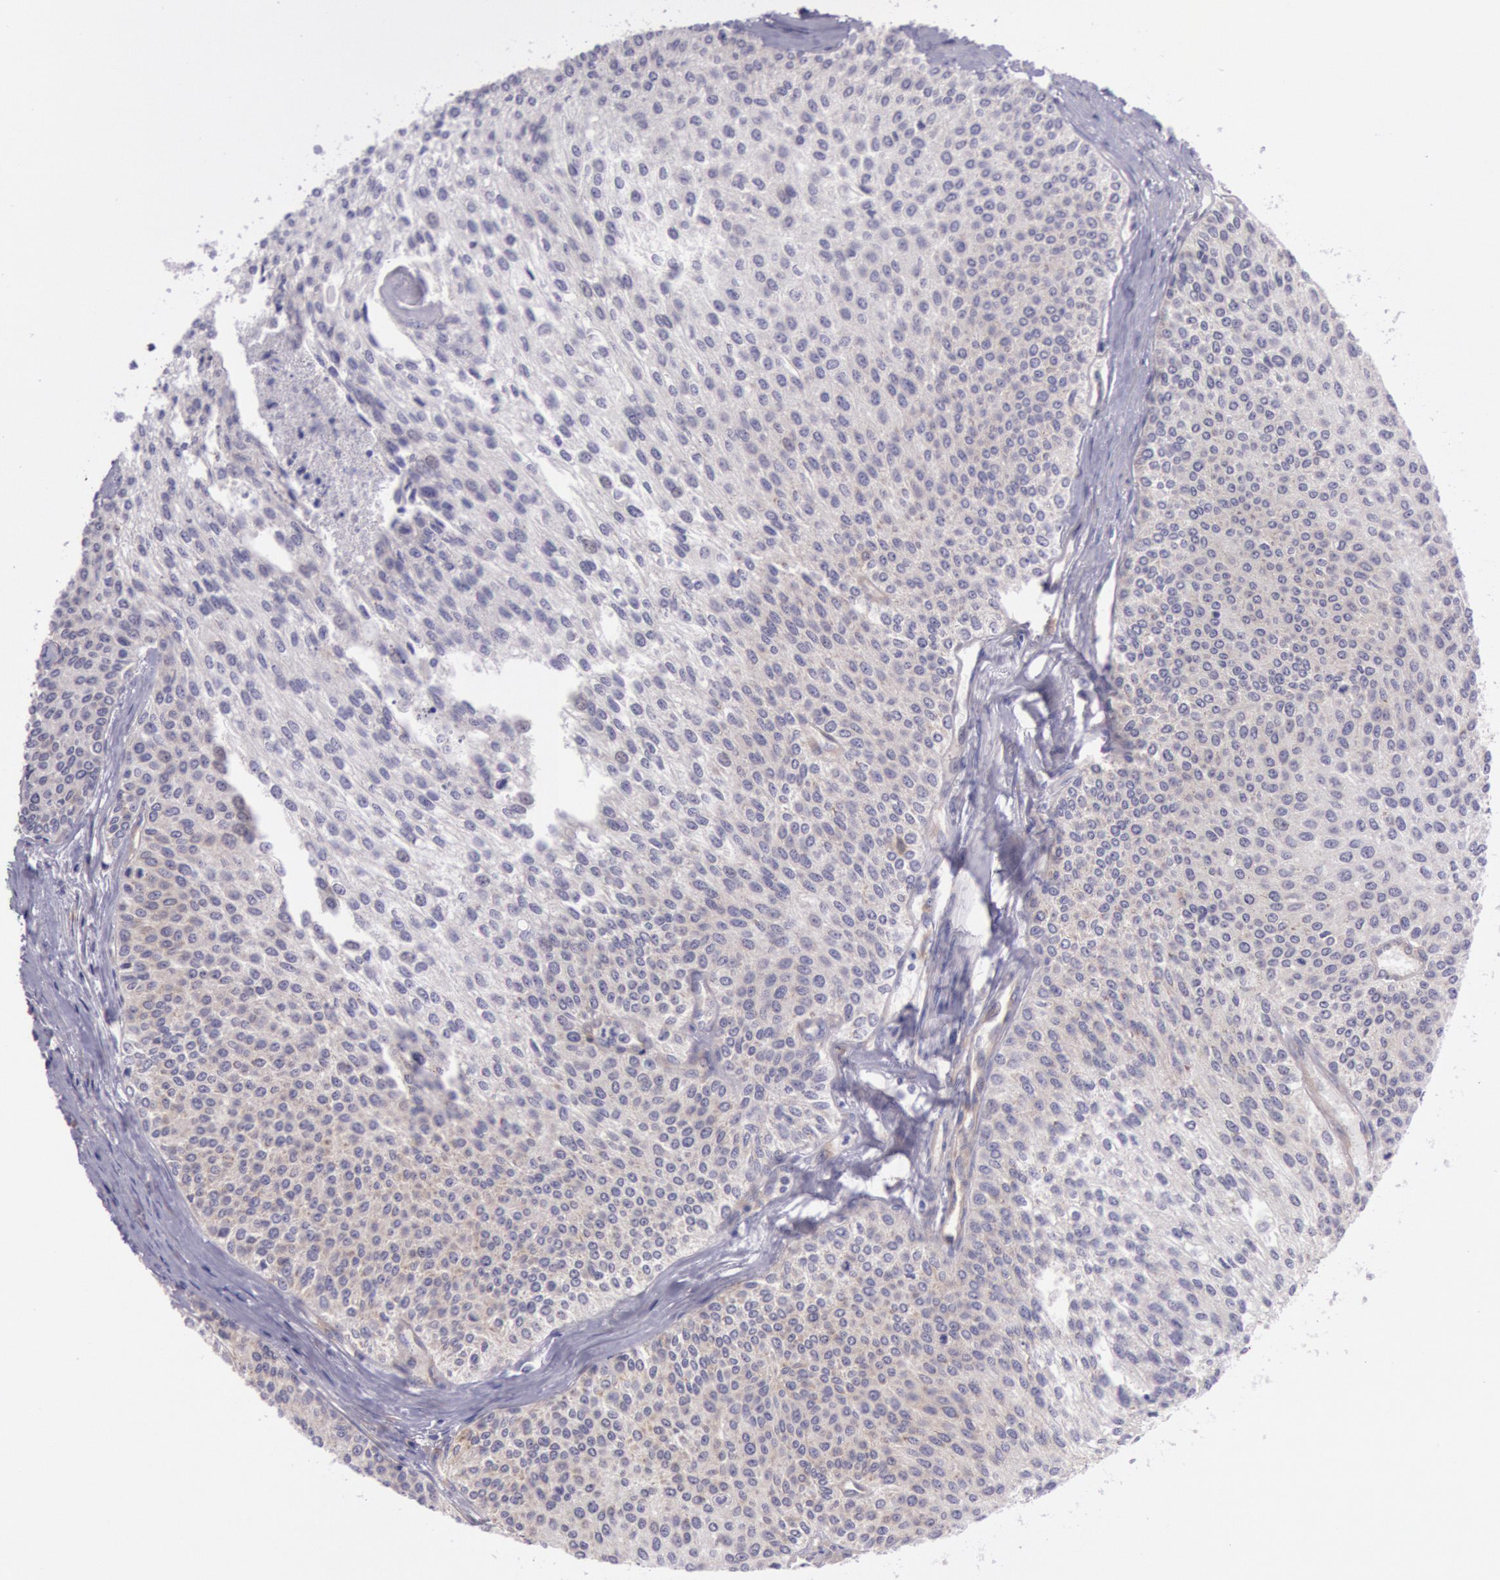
{"staining": {"intensity": "negative", "quantity": "none", "location": "none"}, "tissue": "urothelial cancer", "cell_type": "Tumor cells", "image_type": "cancer", "snomed": [{"axis": "morphology", "description": "Urothelial carcinoma, Low grade"}, {"axis": "topography", "description": "Urinary bladder"}], "caption": "Immunohistochemical staining of human urothelial carcinoma (low-grade) exhibits no significant expression in tumor cells.", "gene": "CHUK", "patient": {"sex": "female", "age": 73}}